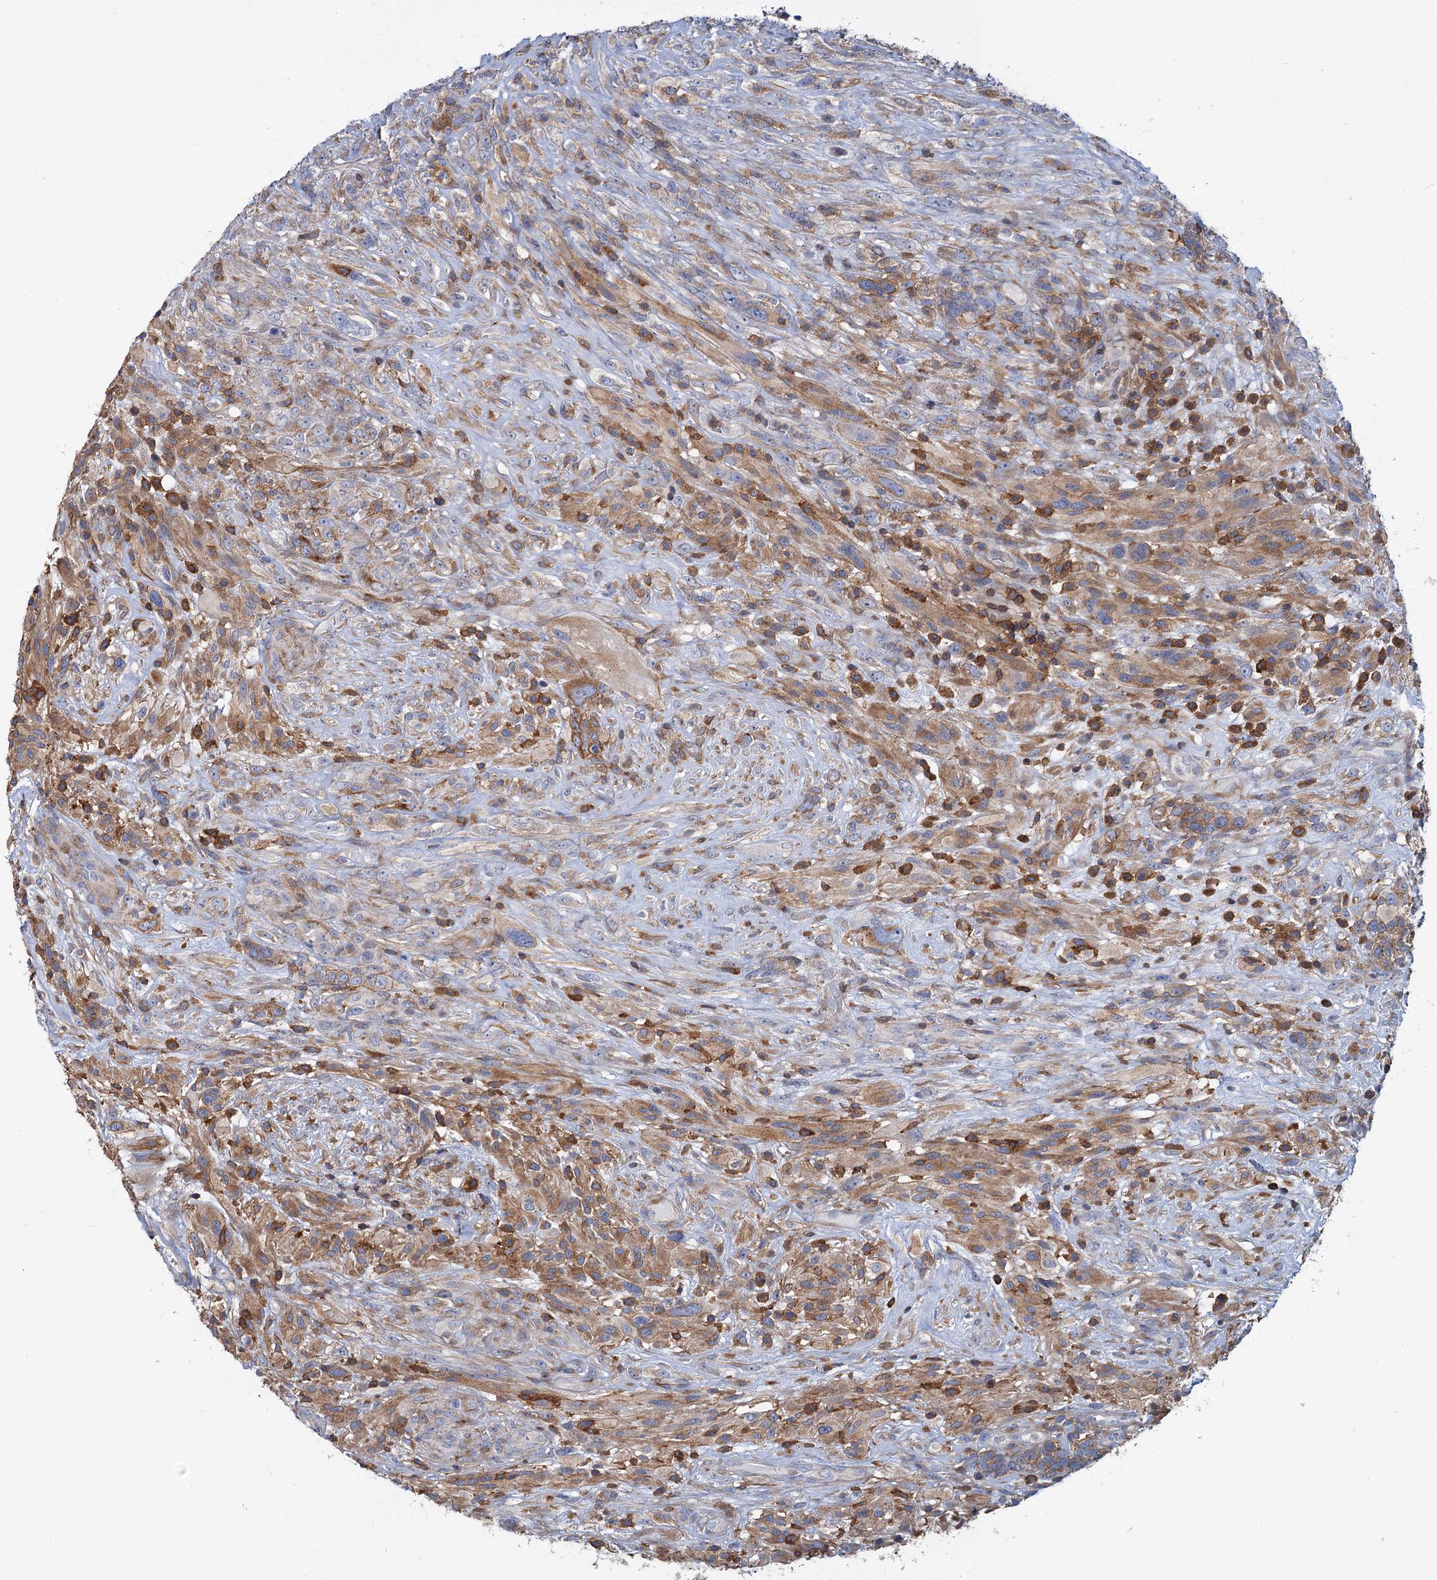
{"staining": {"intensity": "moderate", "quantity": "<25%", "location": "cytoplasmic/membranous"}, "tissue": "glioma", "cell_type": "Tumor cells", "image_type": "cancer", "snomed": [{"axis": "morphology", "description": "Glioma, malignant, High grade"}, {"axis": "topography", "description": "Brain"}], "caption": "Tumor cells reveal low levels of moderate cytoplasmic/membranous expression in about <25% of cells in malignant high-grade glioma.", "gene": "LRCH4", "patient": {"sex": "male", "age": 61}}